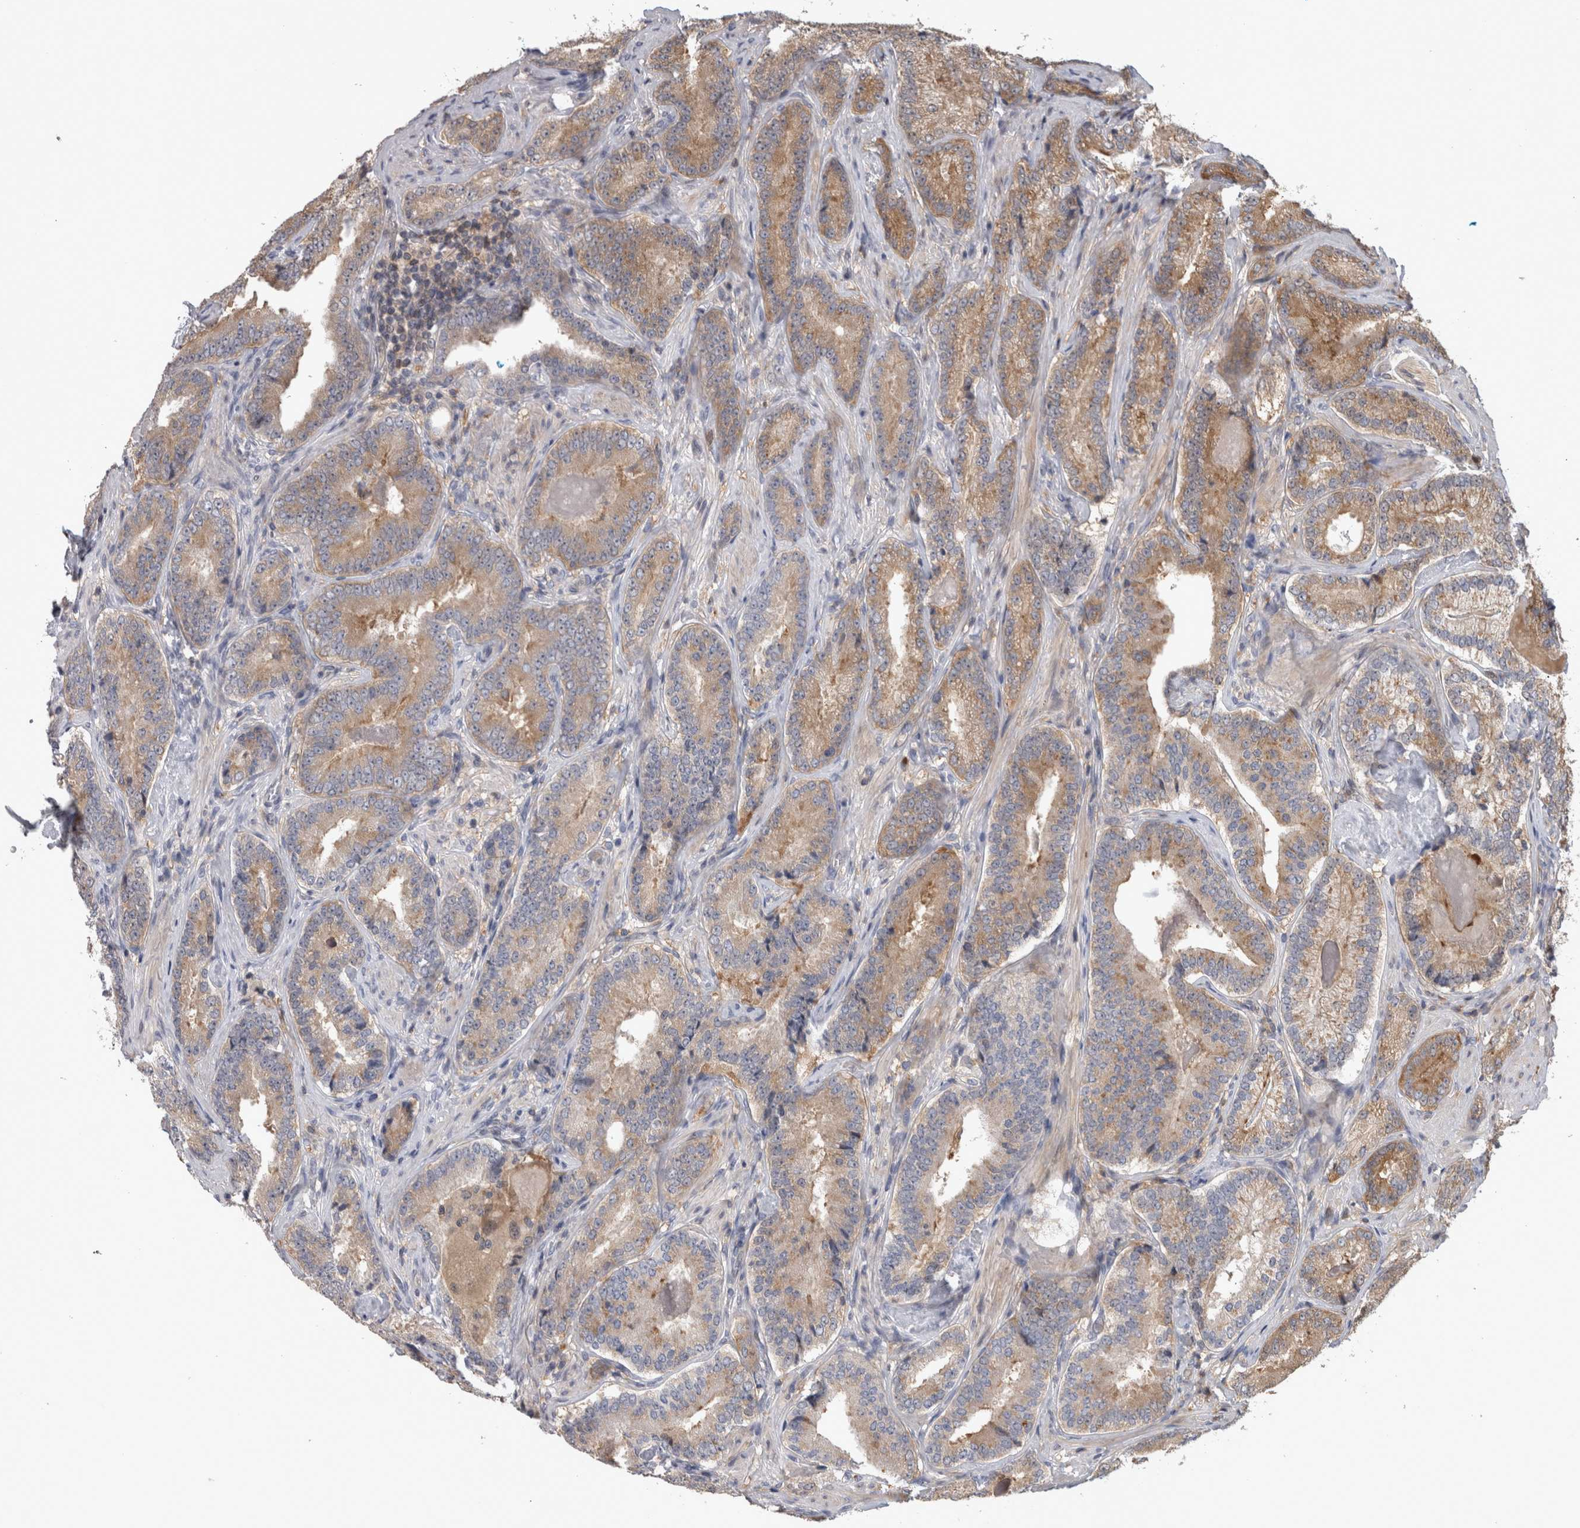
{"staining": {"intensity": "weak", "quantity": ">75%", "location": "cytoplasmic/membranous"}, "tissue": "prostate cancer", "cell_type": "Tumor cells", "image_type": "cancer", "snomed": [{"axis": "morphology", "description": "Adenocarcinoma, Low grade"}, {"axis": "topography", "description": "Prostate"}], "caption": "Immunohistochemical staining of human low-grade adenocarcinoma (prostate) displays weak cytoplasmic/membranous protein staining in approximately >75% of tumor cells.", "gene": "USH1G", "patient": {"sex": "male", "age": 51}}